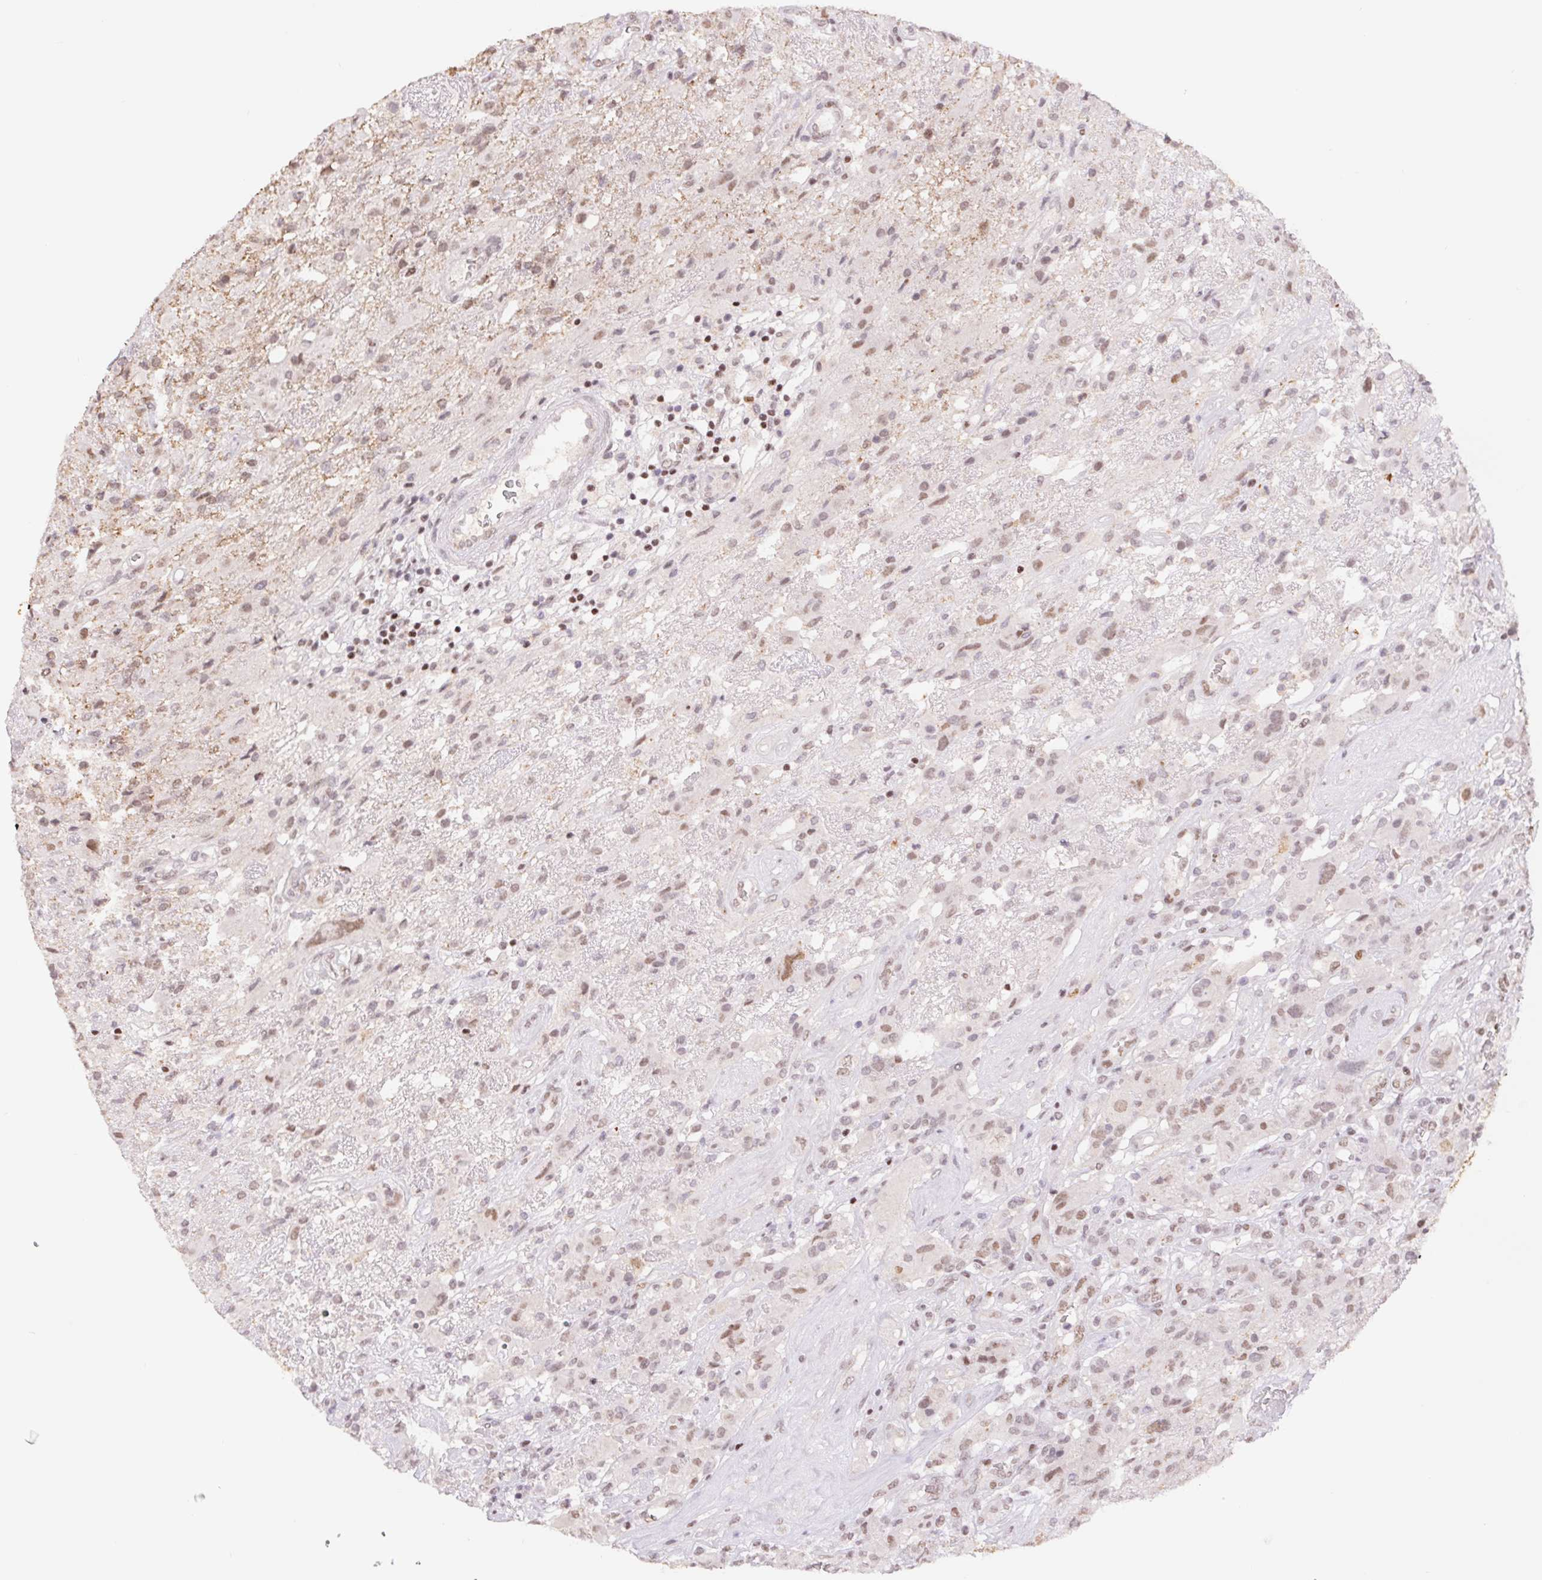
{"staining": {"intensity": "moderate", "quantity": "25%-75%", "location": "nuclear"}, "tissue": "glioma", "cell_type": "Tumor cells", "image_type": "cancer", "snomed": [{"axis": "morphology", "description": "Glioma, malignant, High grade"}, {"axis": "topography", "description": "Brain"}], "caption": "Protein staining of malignant glioma (high-grade) tissue reveals moderate nuclear staining in about 25%-75% of tumor cells.", "gene": "TRERF1", "patient": {"sex": "male", "age": 46}}